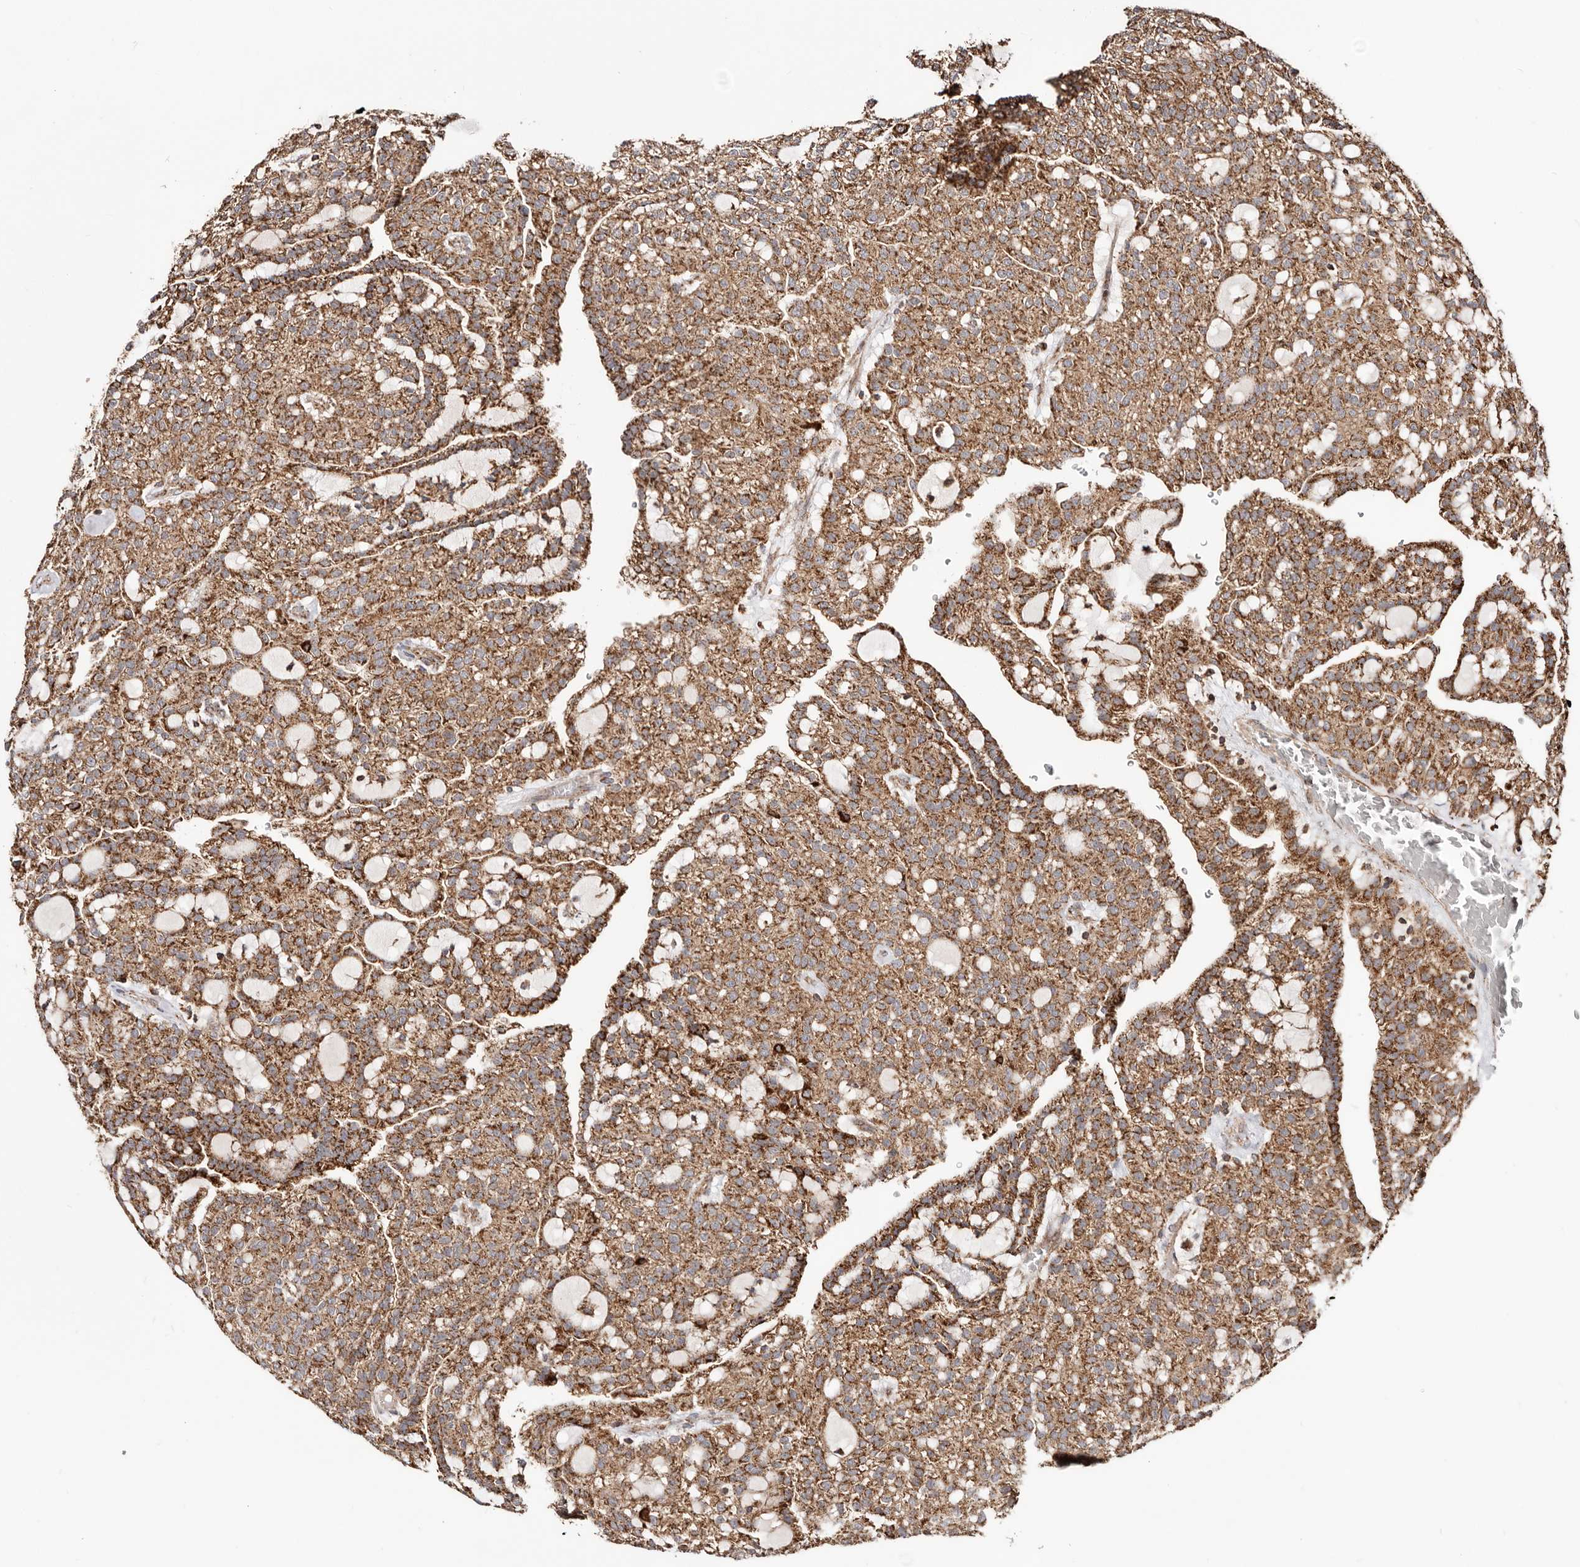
{"staining": {"intensity": "moderate", "quantity": ">75%", "location": "cytoplasmic/membranous"}, "tissue": "renal cancer", "cell_type": "Tumor cells", "image_type": "cancer", "snomed": [{"axis": "morphology", "description": "Adenocarcinoma, NOS"}, {"axis": "topography", "description": "Kidney"}], "caption": "Immunohistochemical staining of human adenocarcinoma (renal) displays moderate cytoplasmic/membranous protein staining in approximately >75% of tumor cells.", "gene": "PRKACB", "patient": {"sex": "male", "age": 63}}